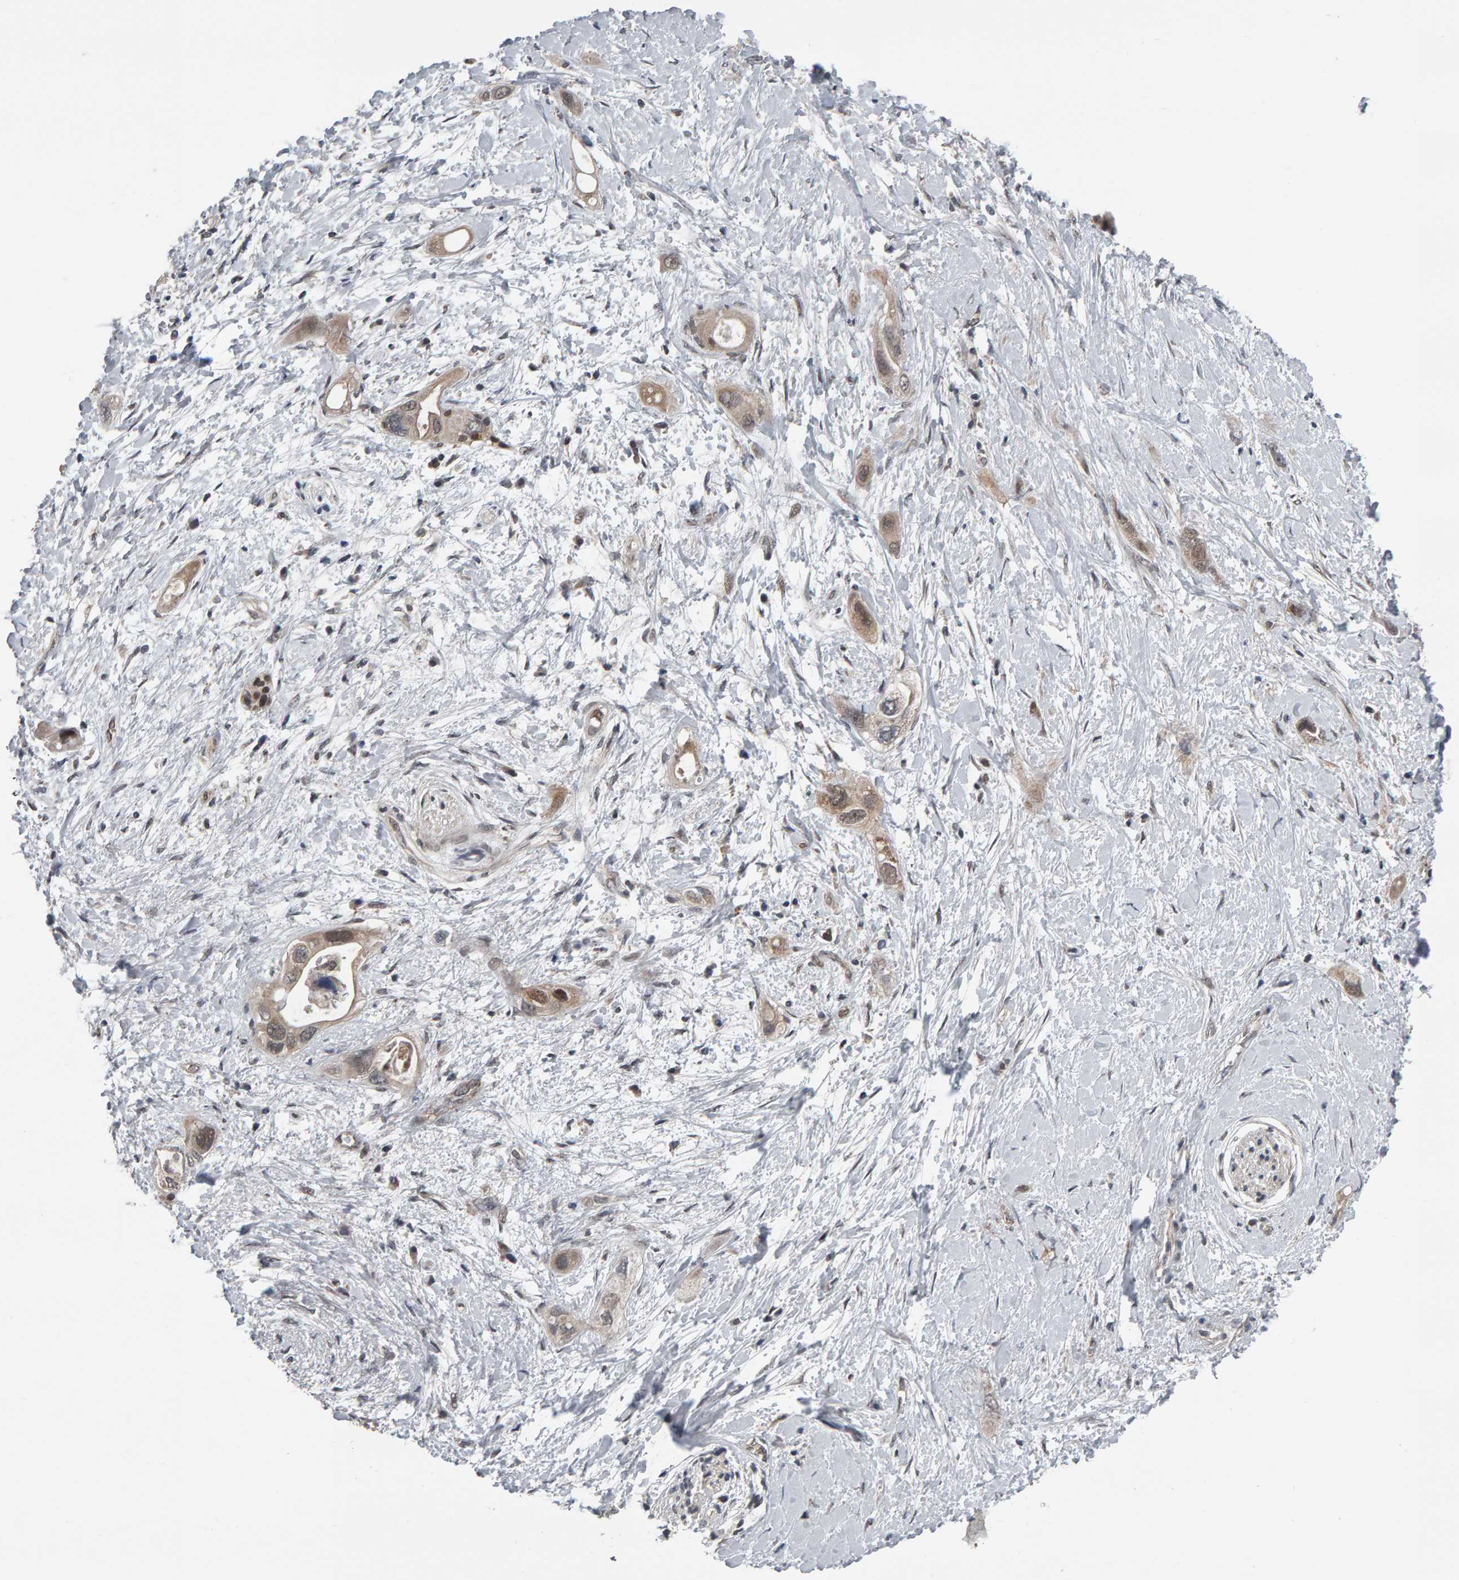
{"staining": {"intensity": "moderate", "quantity": "25%-75%", "location": "cytoplasmic/membranous,nuclear"}, "tissue": "pancreatic cancer", "cell_type": "Tumor cells", "image_type": "cancer", "snomed": [{"axis": "morphology", "description": "Adenocarcinoma, NOS"}, {"axis": "topography", "description": "Pancreas"}], "caption": "Protein expression analysis of human pancreatic cancer reveals moderate cytoplasmic/membranous and nuclear expression in about 25%-75% of tumor cells. Nuclei are stained in blue.", "gene": "COASY", "patient": {"sex": "female", "age": 56}}